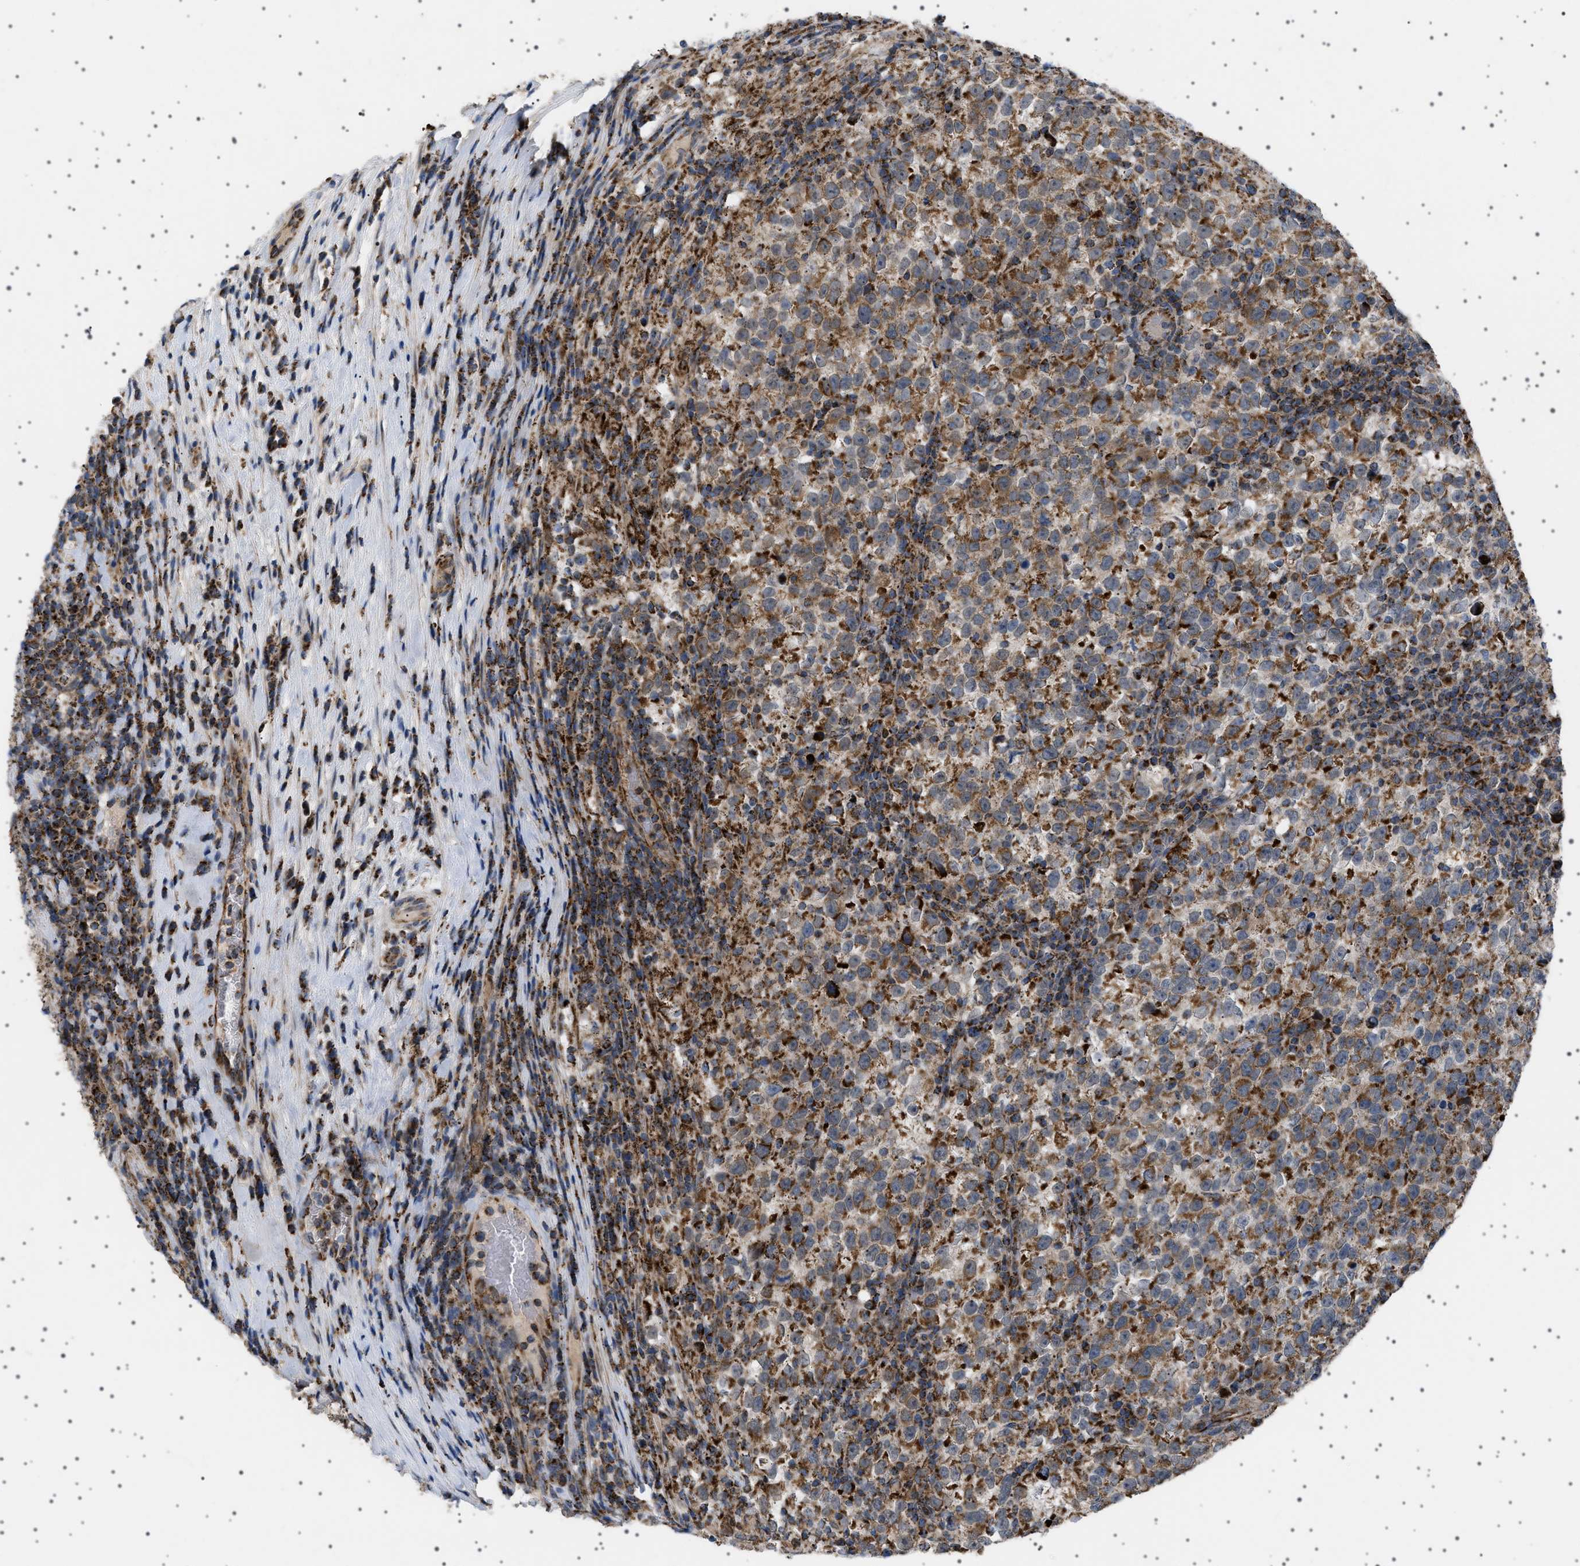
{"staining": {"intensity": "moderate", "quantity": ">75%", "location": "cytoplasmic/membranous"}, "tissue": "testis cancer", "cell_type": "Tumor cells", "image_type": "cancer", "snomed": [{"axis": "morphology", "description": "Normal tissue, NOS"}, {"axis": "morphology", "description": "Seminoma, NOS"}, {"axis": "topography", "description": "Testis"}], "caption": "Immunohistochemistry (IHC) (DAB) staining of testis seminoma demonstrates moderate cytoplasmic/membranous protein staining in about >75% of tumor cells.", "gene": "UBXN8", "patient": {"sex": "male", "age": 43}}